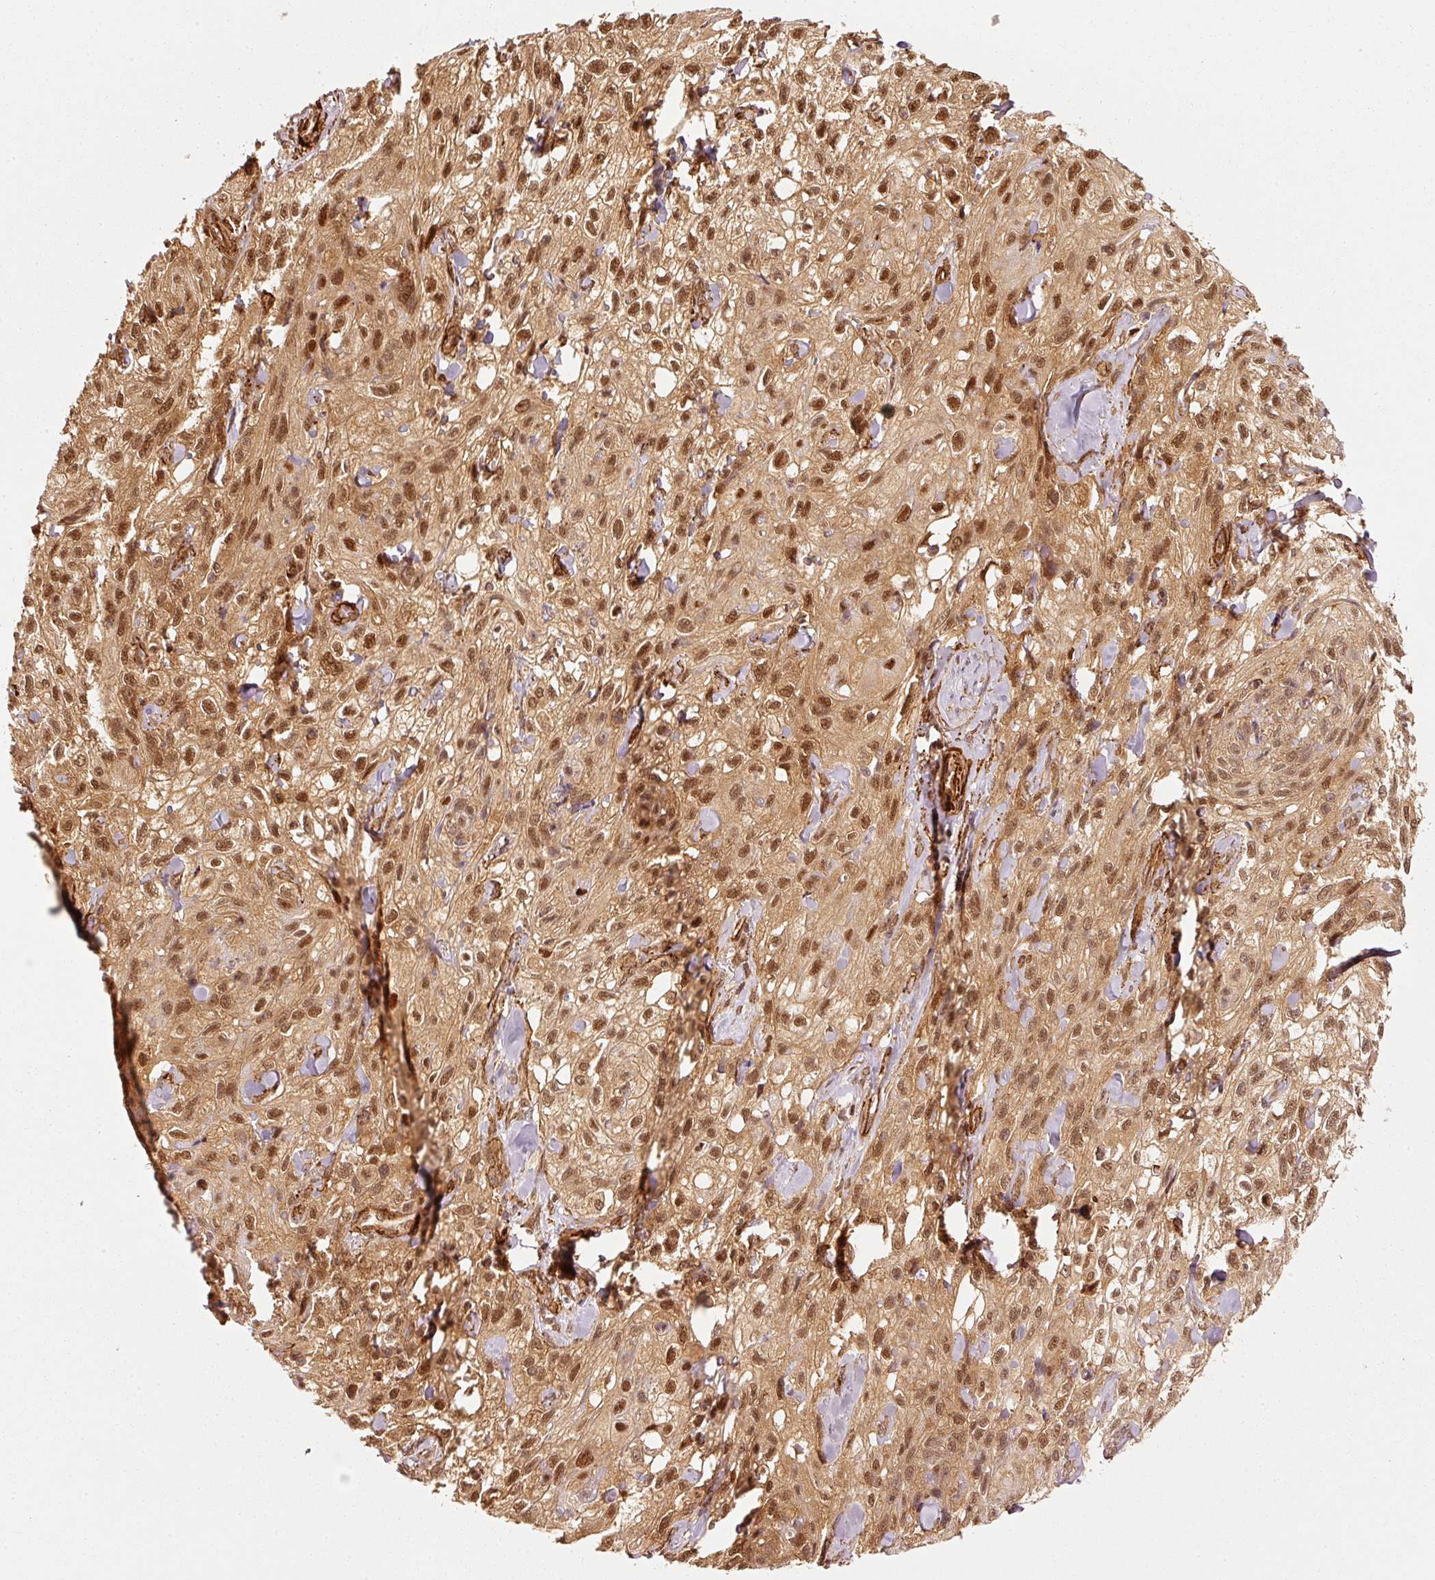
{"staining": {"intensity": "strong", "quantity": ">75%", "location": "nuclear"}, "tissue": "skin cancer", "cell_type": "Tumor cells", "image_type": "cancer", "snomed": [{"axis": "morphology", "description": "Squamous cell carcinoma, NOS"}, {"axis": "topography", "description": "Skin"}, {"axis": "topography", "description": "Vulva"}], "caption": "The histopathology image exhibits a brown stain indicating the presence of a protein in the nuclear of tumor cells in squamous cell carcinoma (skin).", "gene": "PSMD1", "patient": {"sex": "female", "age": 86}}